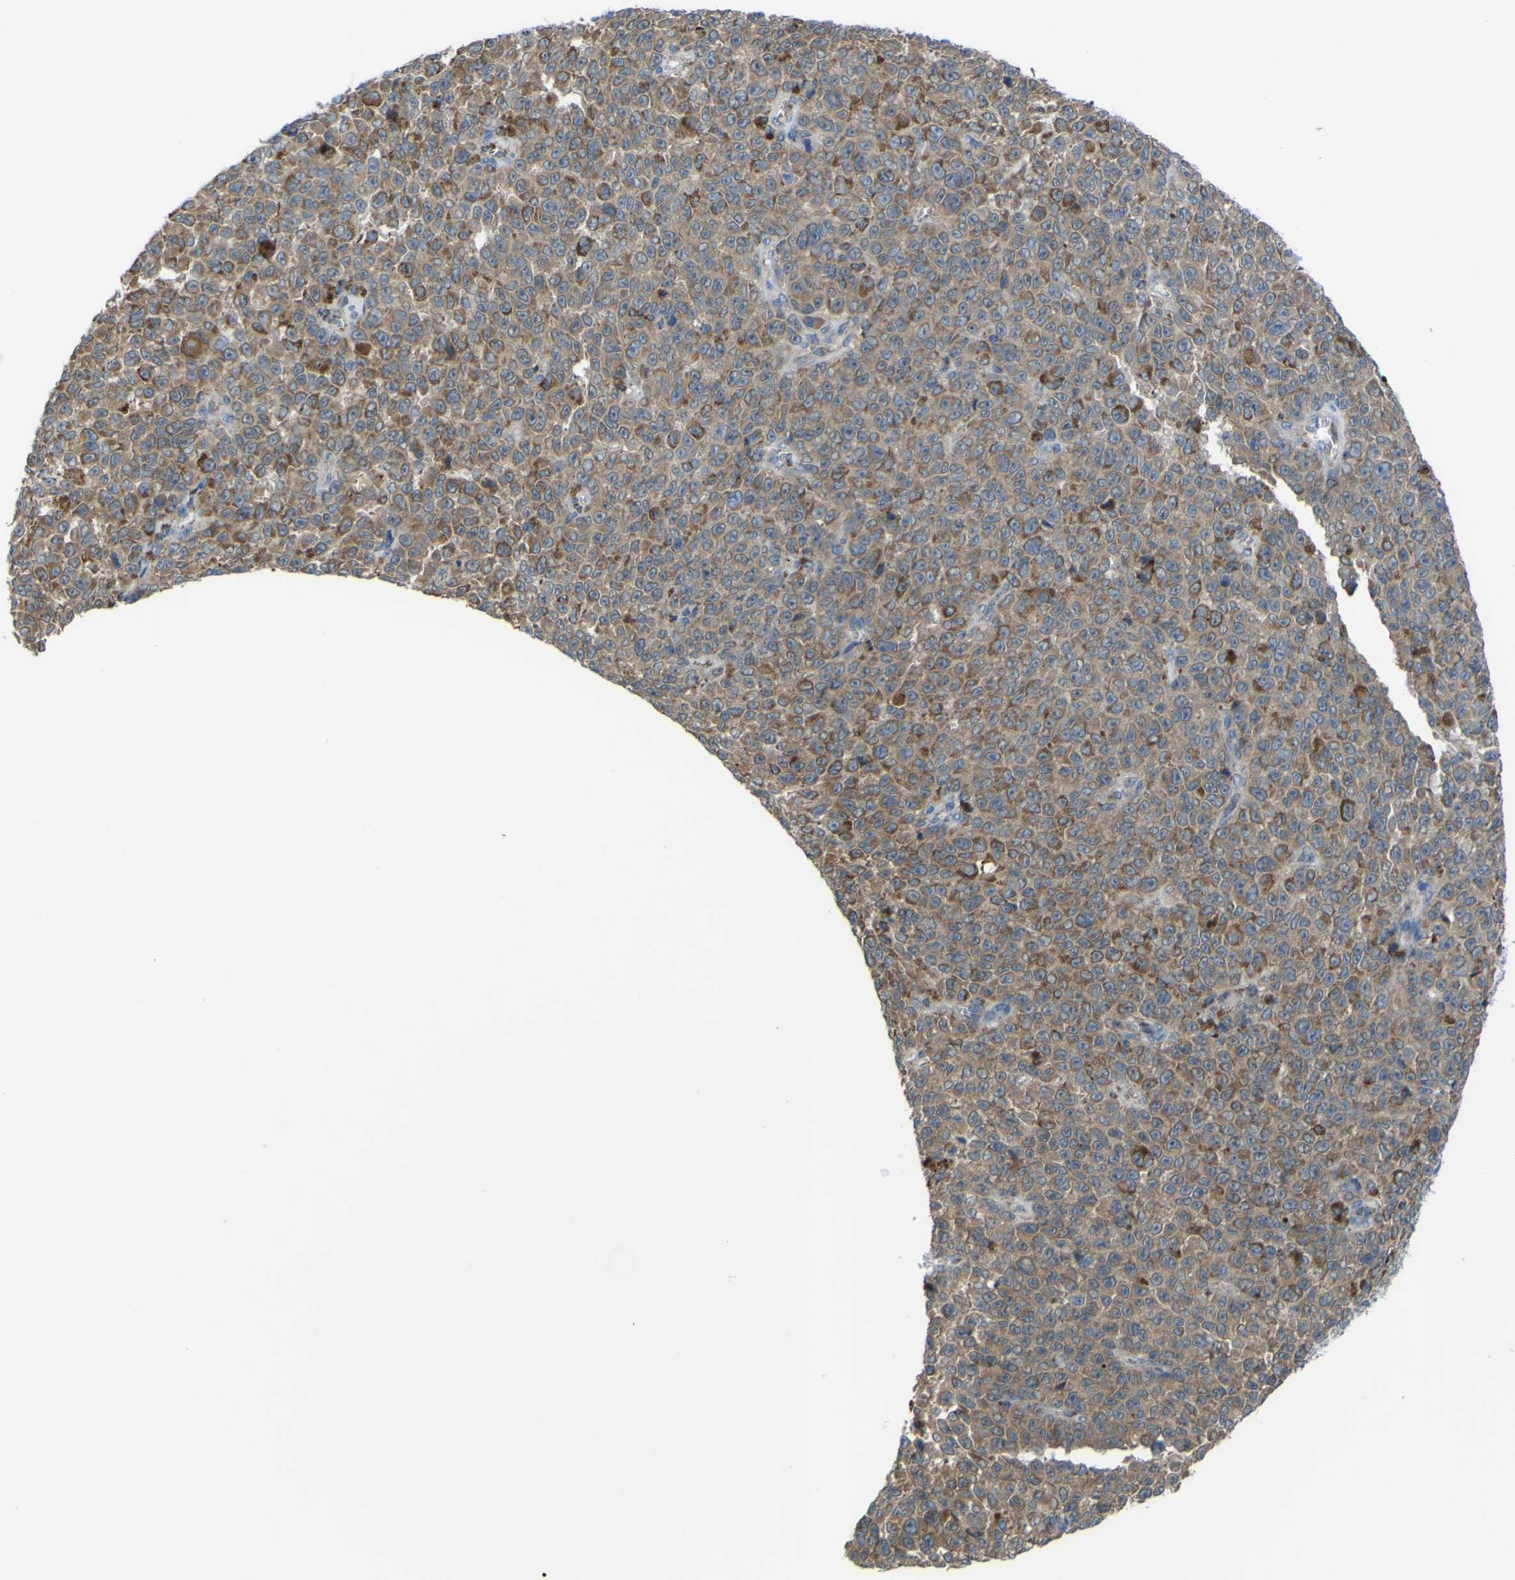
{"staining": {"intensity": "moderate", "quantity": ">75%", "location": "cytoplasmic/membranous"}, "tissue": "melanoma", "cell_type": "Tumor cells", "image_type": "cancer", "snomed": [{"axis": "morphology", "description": "Malignant melanoma, NOS"}, {"axis": "topography", "description": "Skin"}], "caption": "High-power microscopy captured an immunohistochemistry image of malignant melanoma, revealing moderate cytoplasmic/membranous staining in approximately >75% of tumor cells.", "gene": "CST3", "patient": {"sex": "female", "age": 82}}